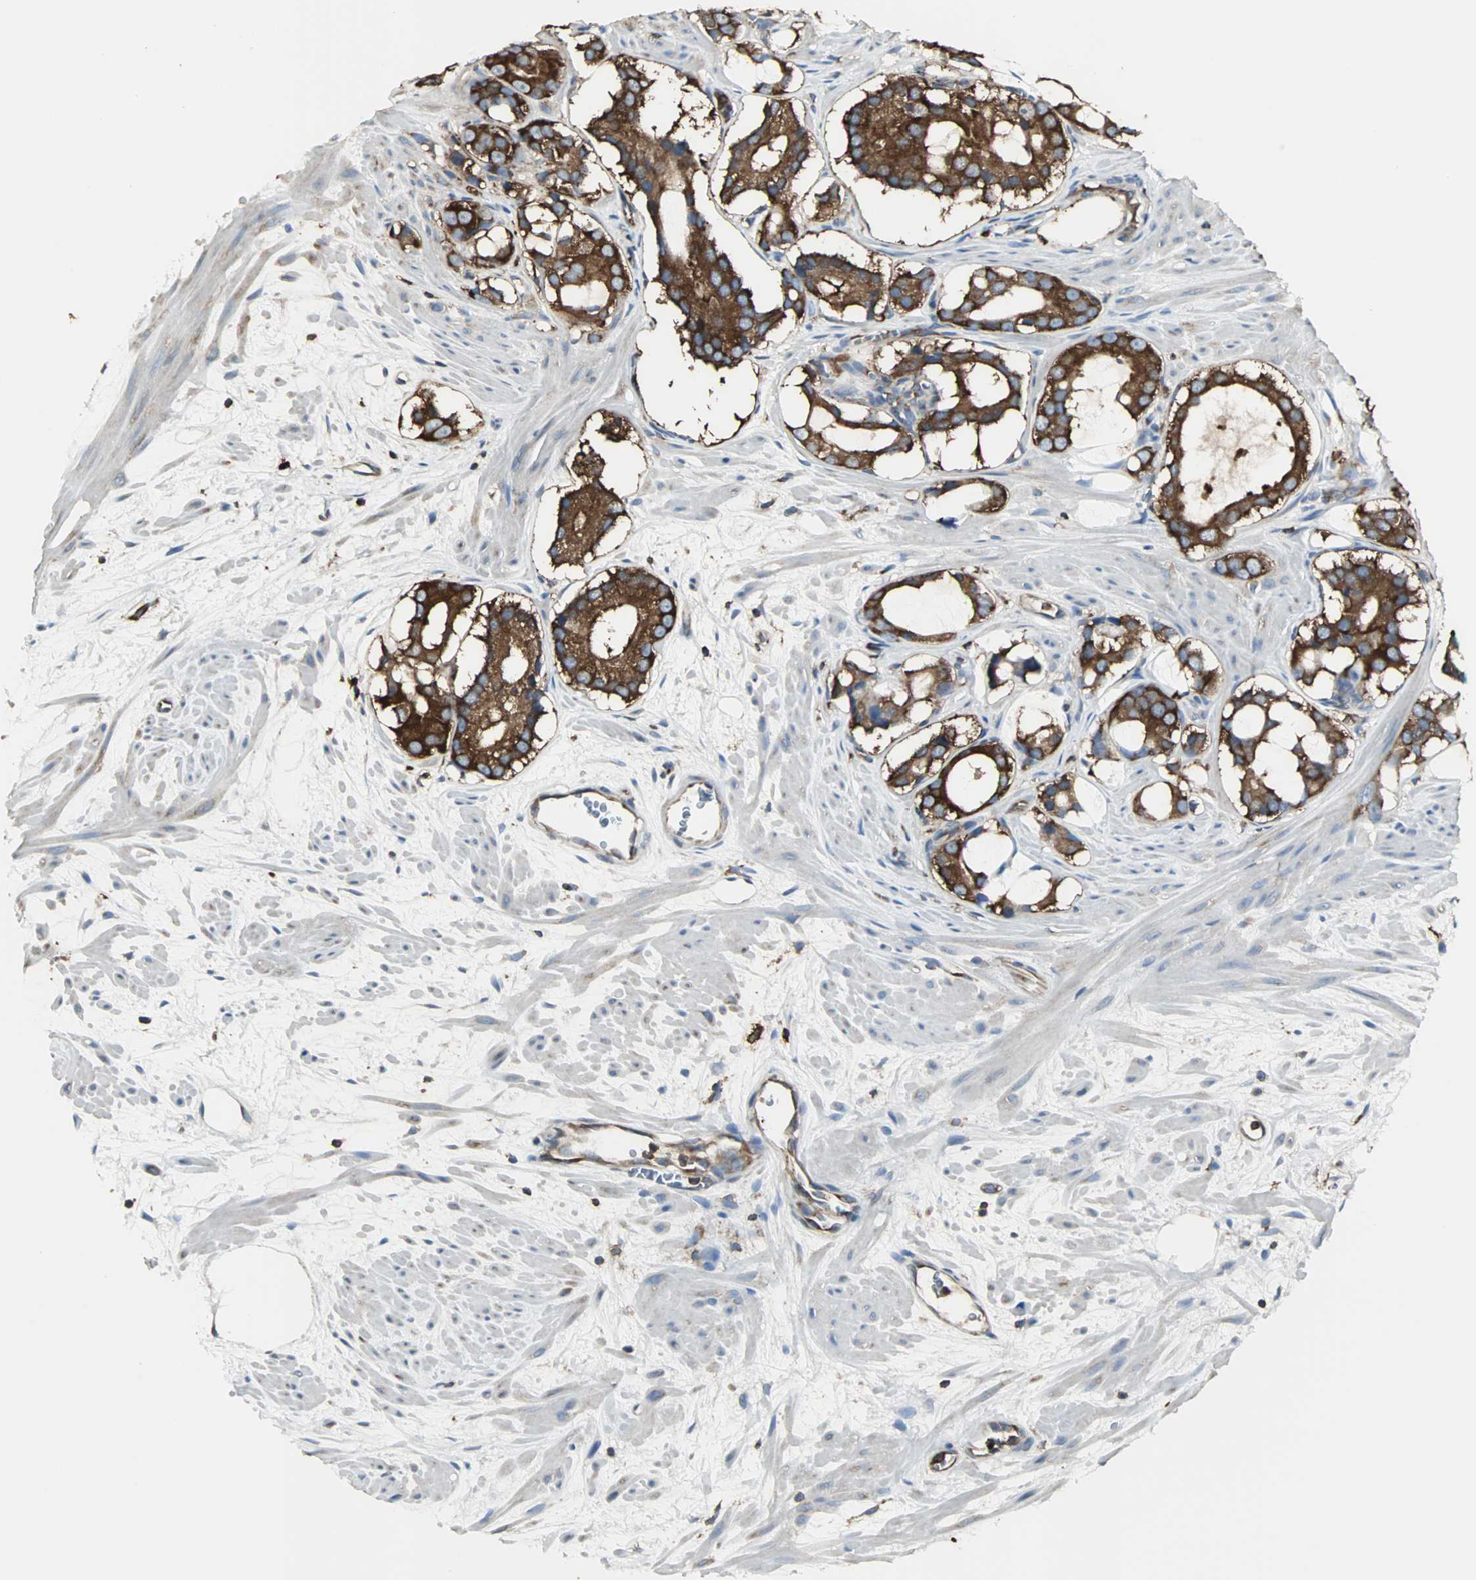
{"staining": {"intensity": "strong", "quantity": ">75%", "location": "cytoplasmic/membranous"}, "tissue": "prostate cancer", "cell_type": "Tumor cells", "image_type": "cancer", "snomed": [{"axis": "morphology", "description": "Adenocarcinoma, Low grade"}, {"axis": "topography", "description": "Prostate"}], "caption": "A brown stain labels strong cytoplasmic/membranous expression of a protein in human prostate low-grade adenocarcinoma tumor cells. Immunohistochemistry (ihc) stains the protein in brown and the nuclei are stained blue.", "gene": "LRRFIP1", "patient": {"sex": "male", "age": 57}}